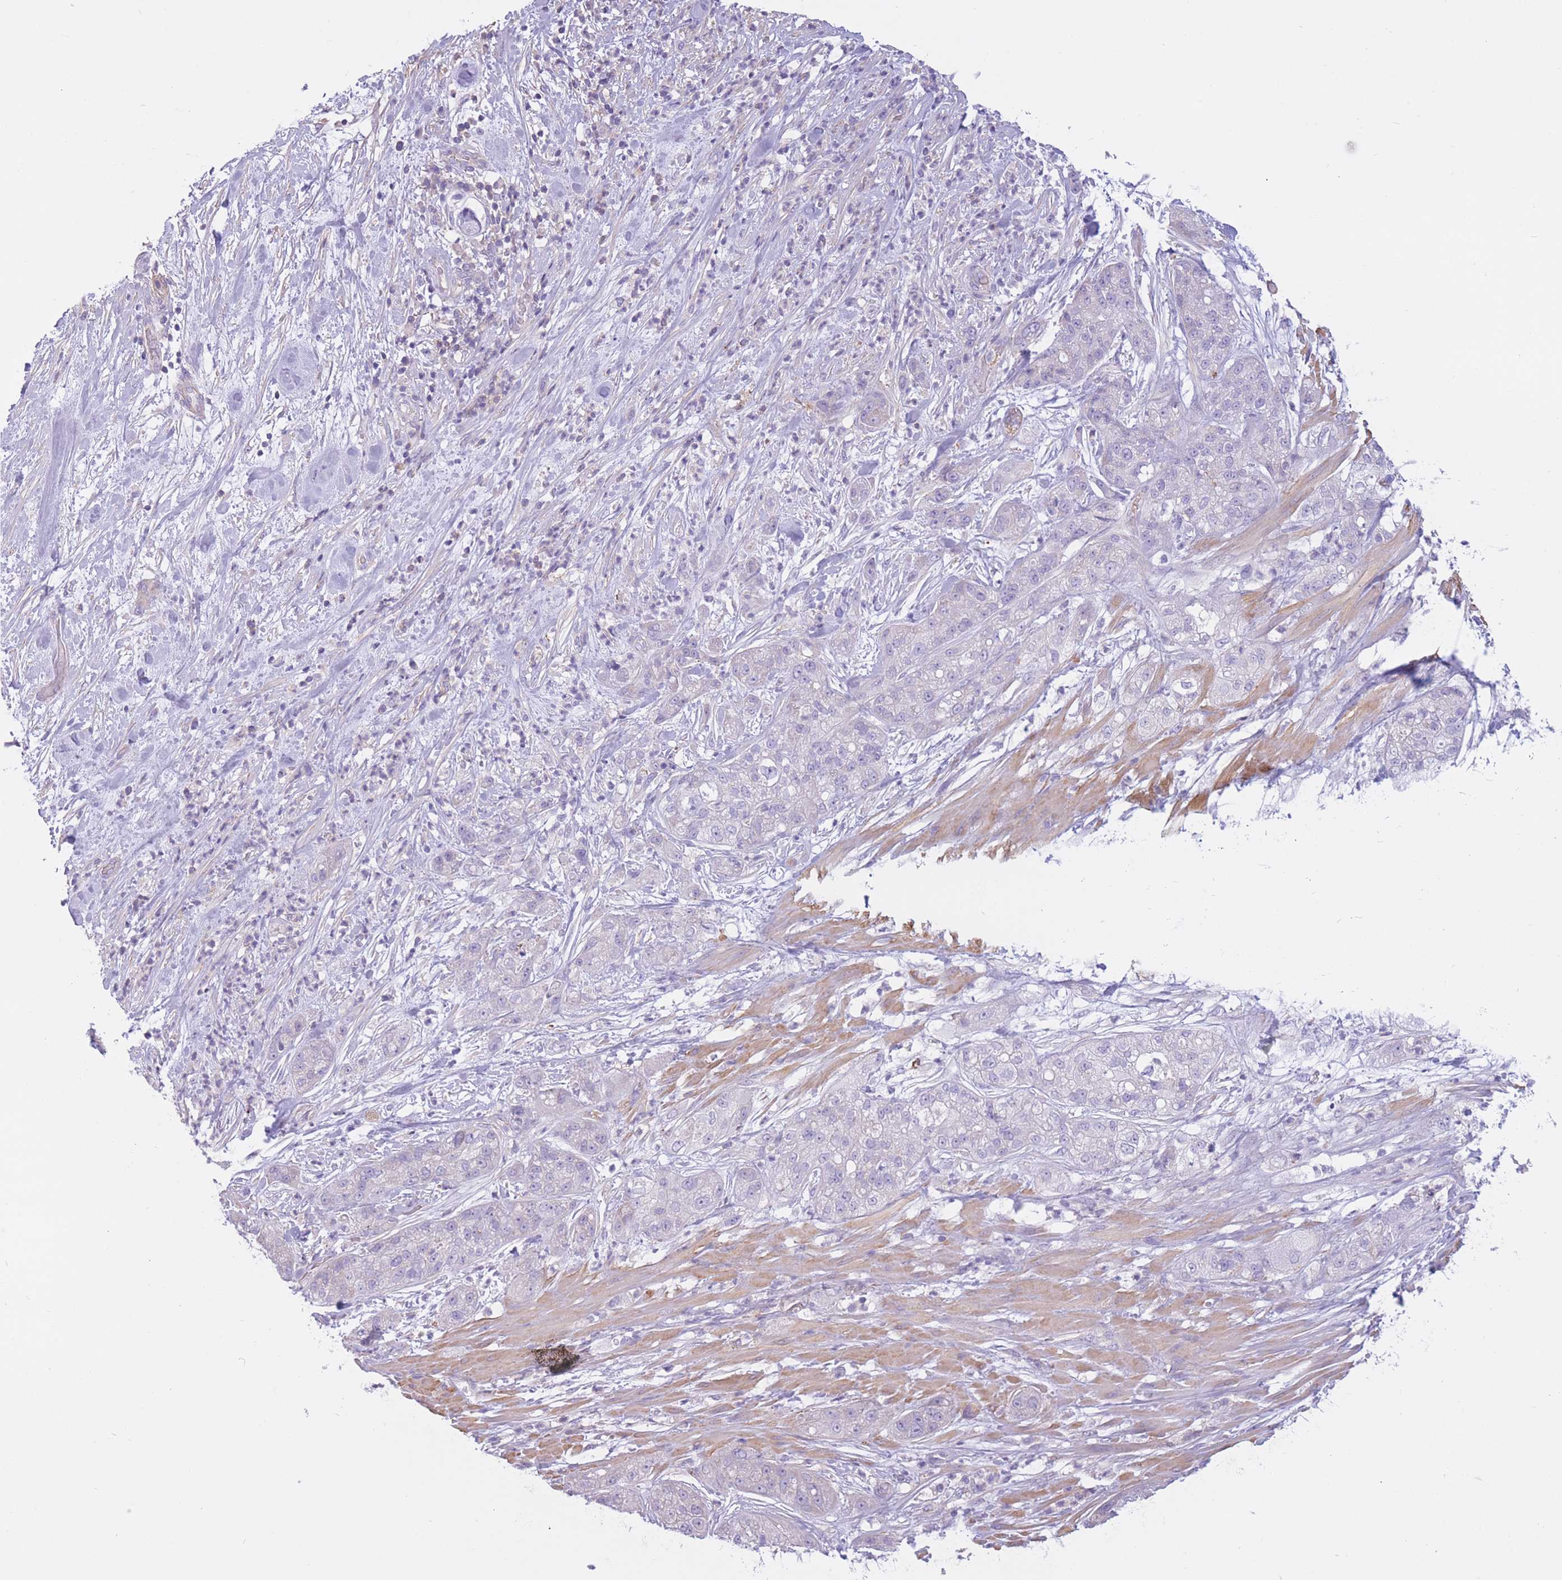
{"staining": {"intensity": "negative", "quantity": "none", "location": "none"}, "tissue": "pancreatic cancer", "cell_type": "Tumor cells", "image_type": "cancer", "snomed": [{"axis": "morphology", "description": "Adenocarcinoma, NOS"}, {"axis": "topography", "description": "Pancreas"}], "caption": "The photomicrograph demonstrates no staining of tumor cells in pancreatic cancer.", "gene": "PDHA1", "patient": {"sex": "female", "age": 78}}